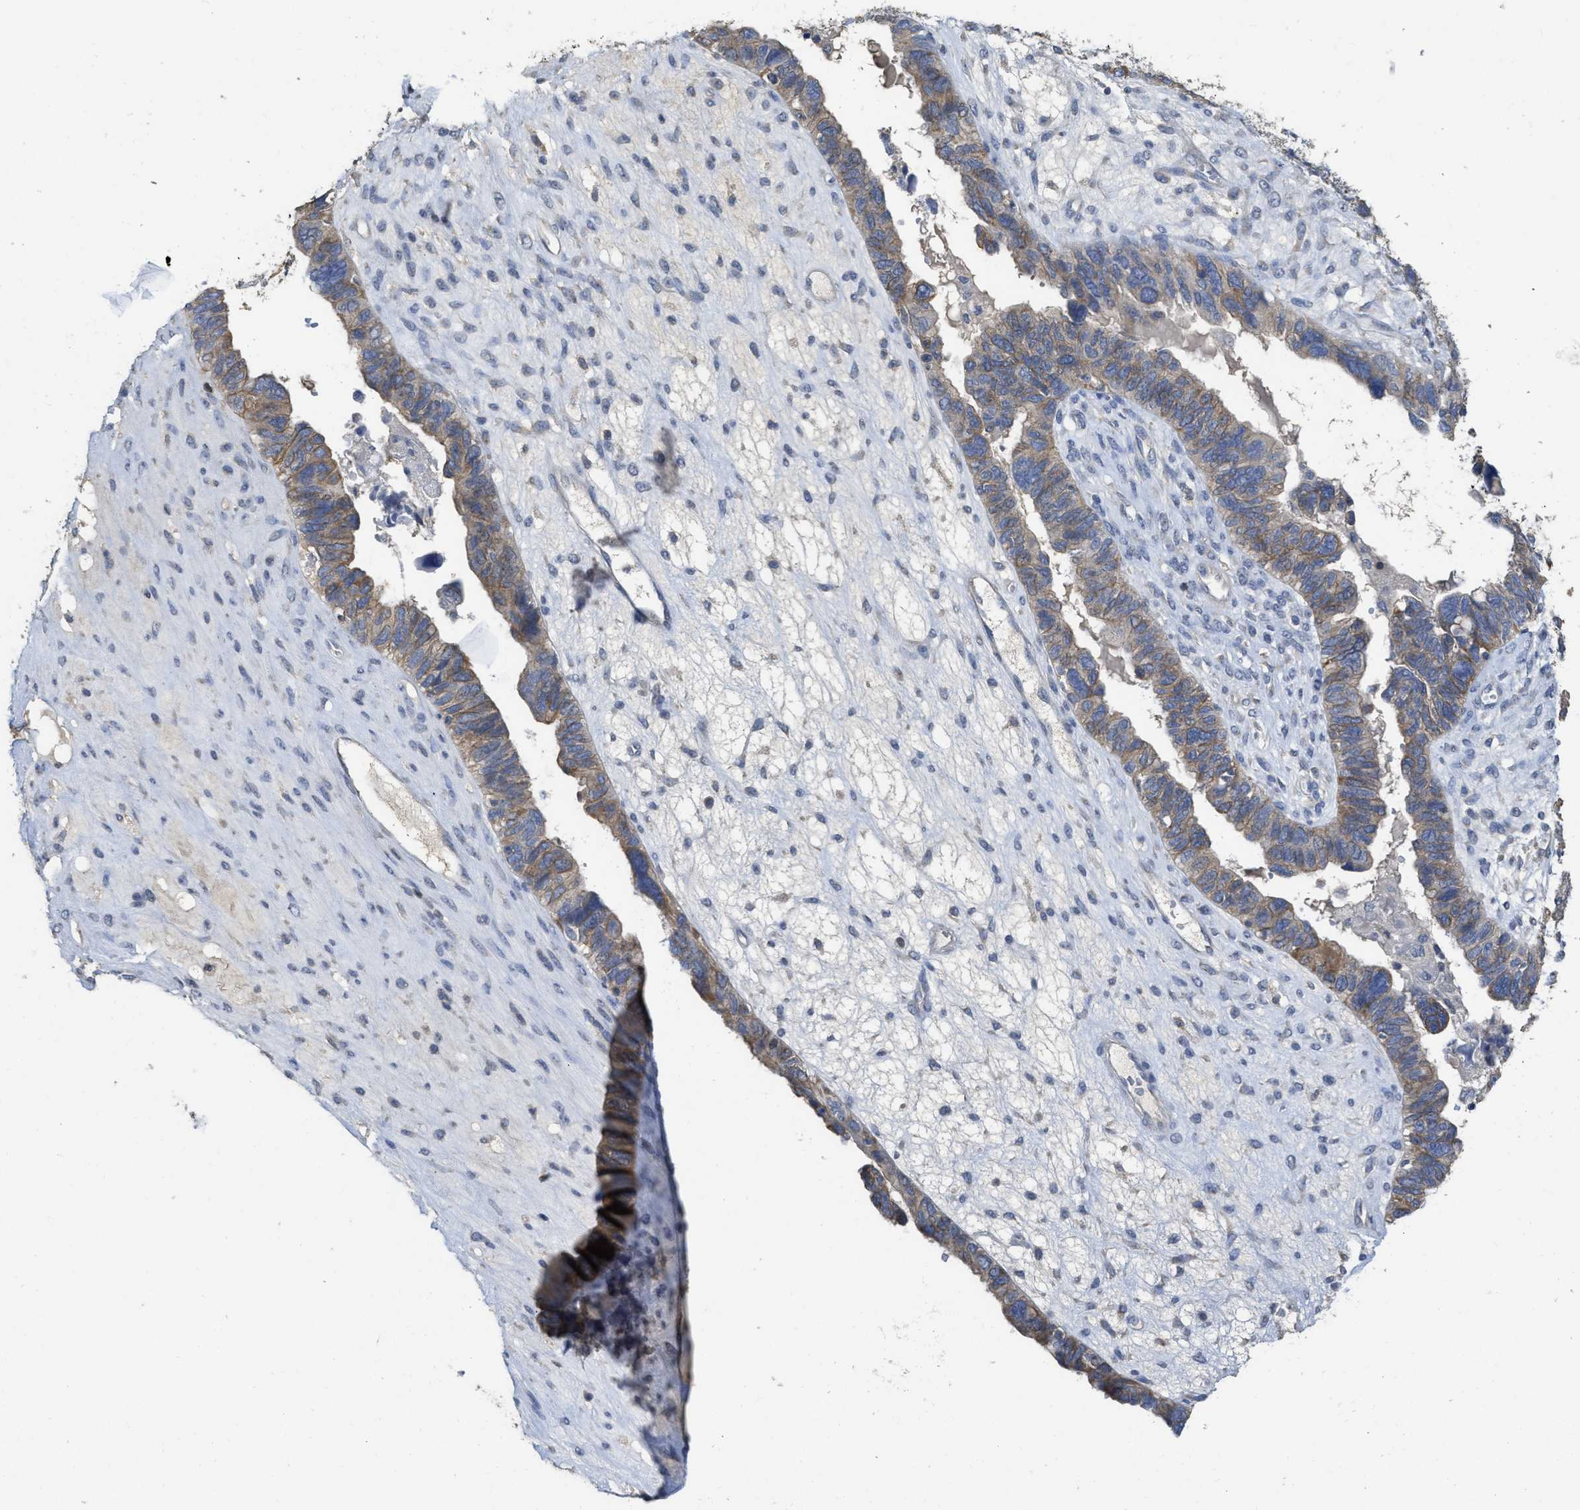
{"staining": {"intensity": "moderate", "quantity": ">75%", "location": "cytoplasmic/membranous"}, "tissue": "ovarian cancer", "cell_type": "Tumor cells", "image_type": "cancer", "snomed": [{"axis": "morphology", "description": "Cystadenocarcinoma, serous, NOS"}, {"axis": "topography", "description": "Ovary"}], "caption": "Immunohistochemical staining of human ovarian serous cystadenocarcinoma exhibits medium levels of moderate cytoplasmic/membranous protein positivity in about >75% of tumor cells.", "gene": "SFXN2", "patient": {"sex": "female", "age": 79}}